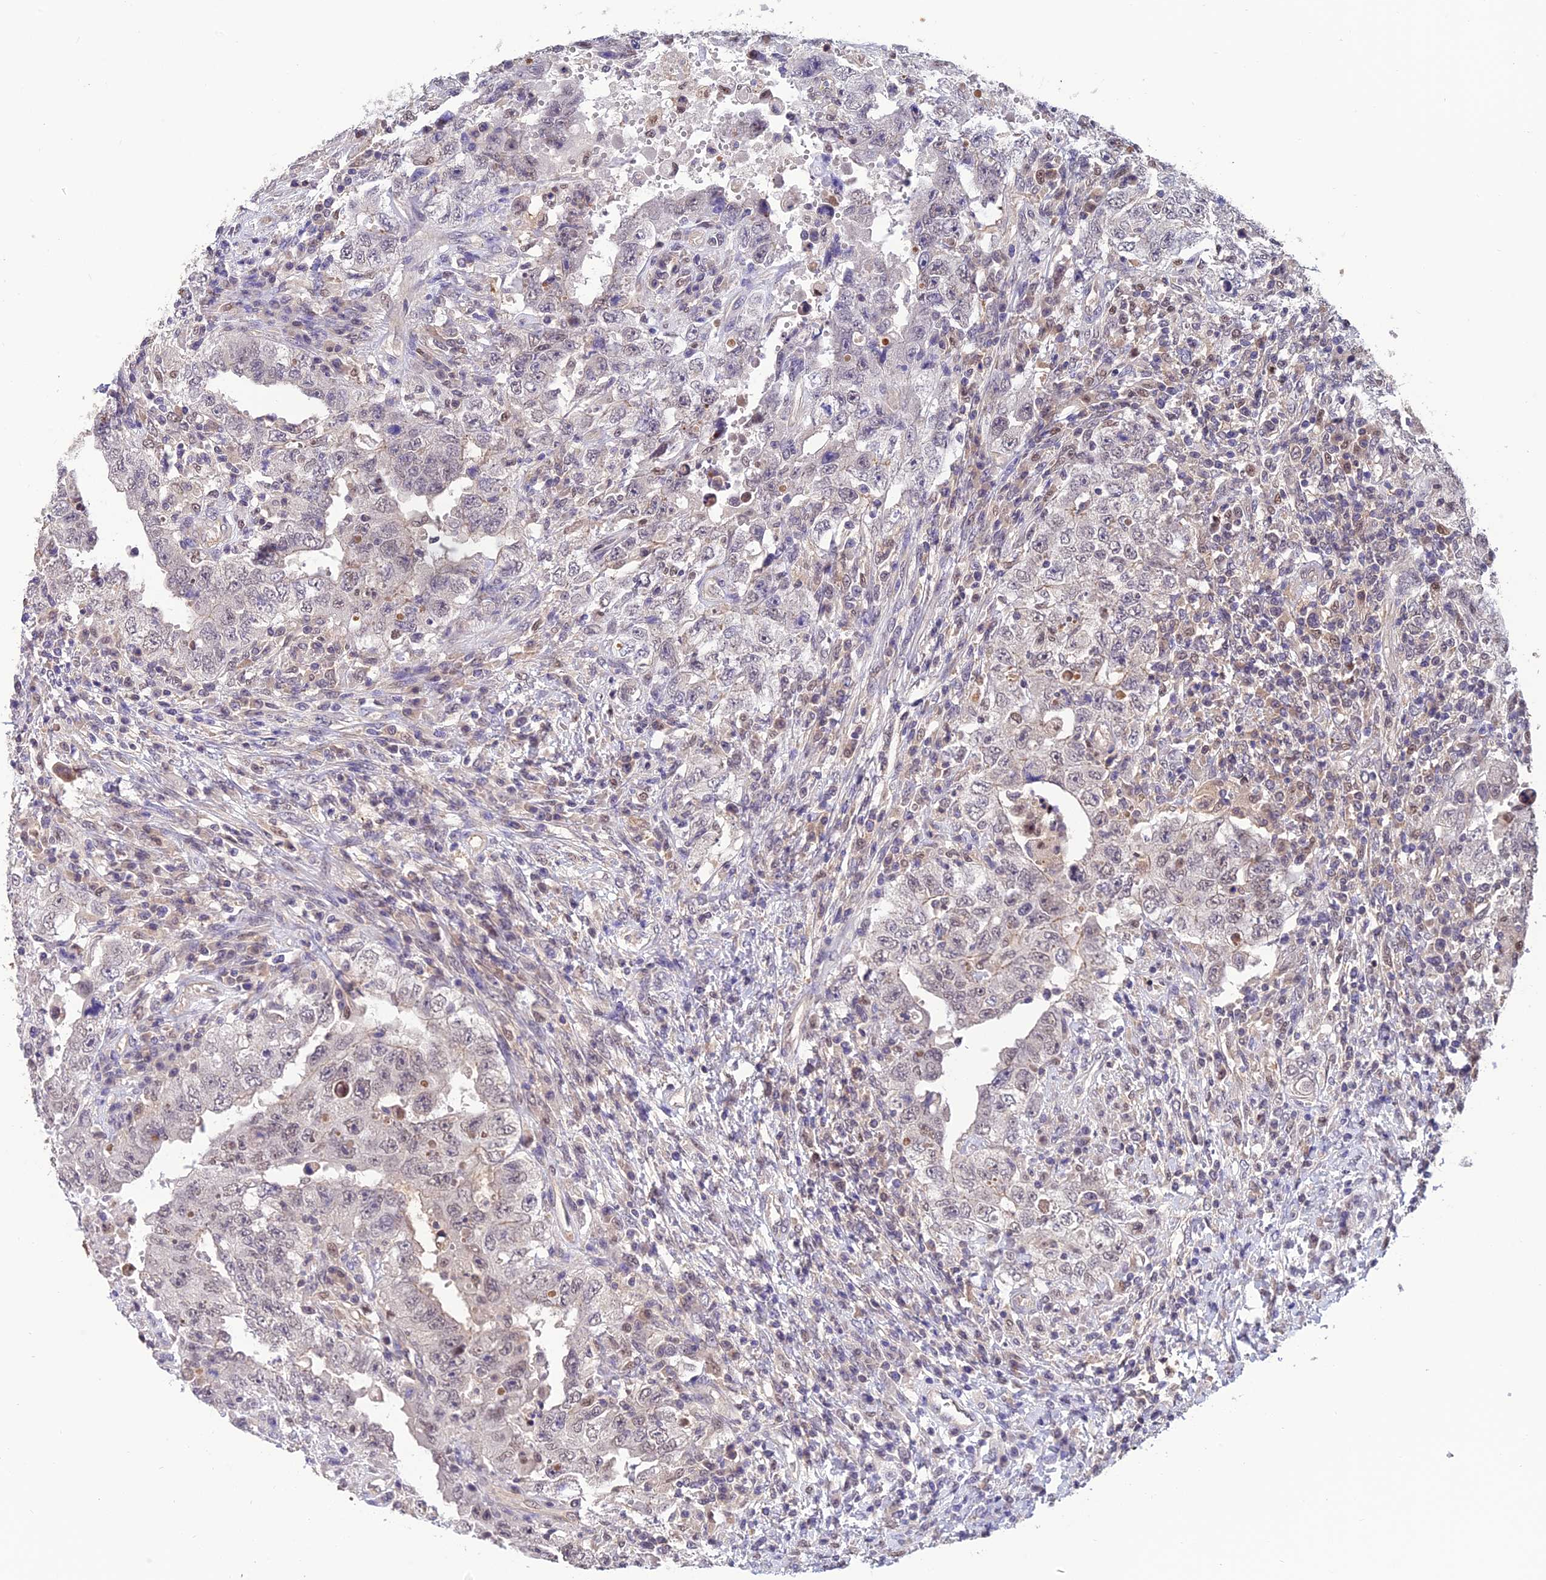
{"staining": {"intensity": "negative", "quantity": "none", "location": "none"}, "tissue": "testis cancer", "cell_type": "Tumor cells", "image_type": "cancer", "snomed": [{"axis": "morphology", "description": "Carcinoma, Embryonal, NOS"}, {"axis": "topography", "description": "Testis"}], "caption": "A micrograph of human testis cancer (embryonal carcinoma) is negative for staining in tumor cells. (DAB (3,3'-diaminobenzidine) IHC visualized using brightfield microscopy, high magnification).", "gene": "PSMB3", "patient": {"sex": "male", "age": 26}}